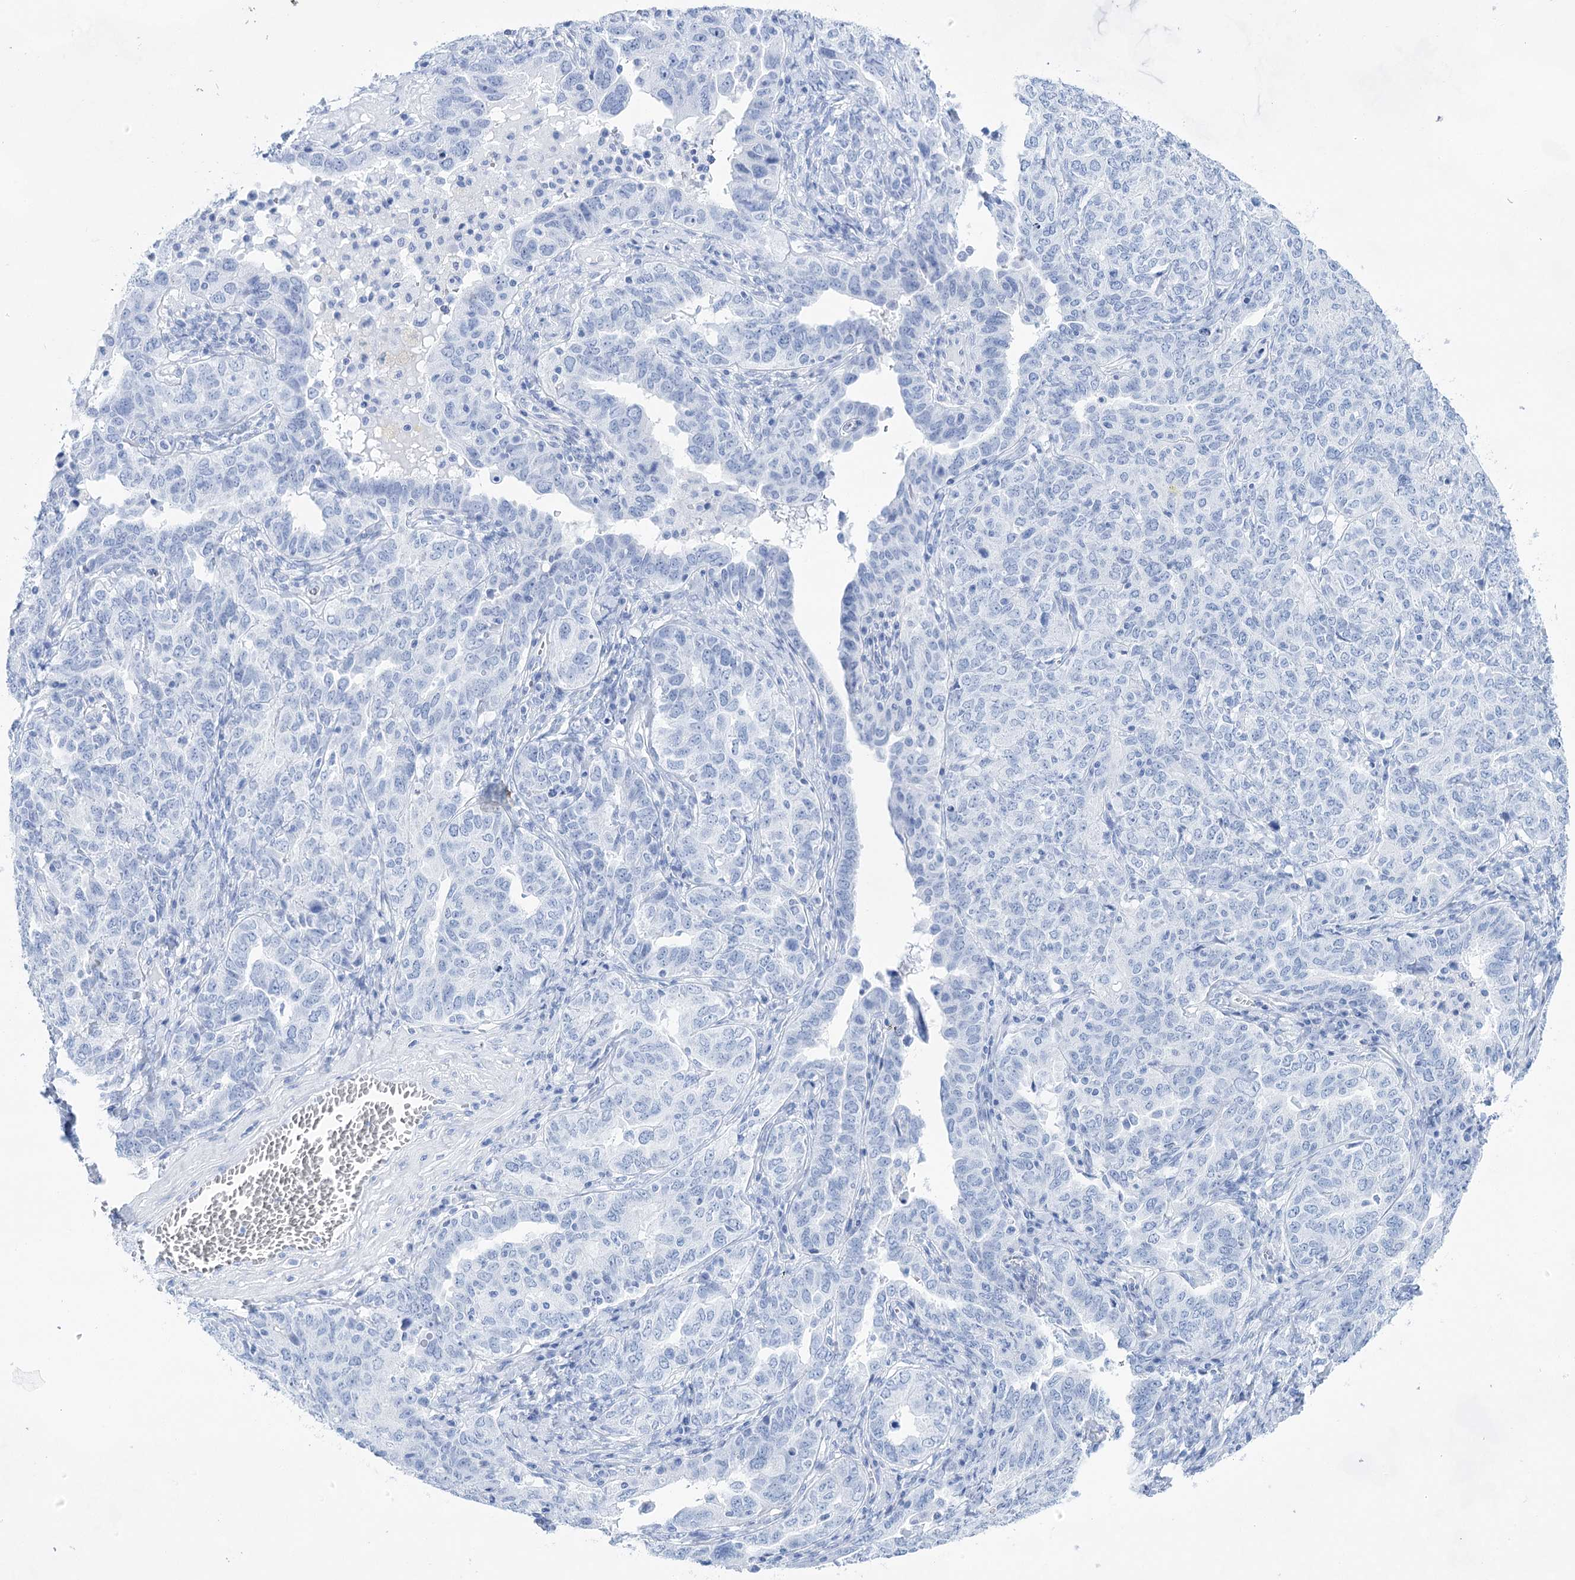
{"staining": {"intensity": "negative", "quantity": "none", "location": "none"}, "tissue": "ovarian cancer", "cell_type": "Tumor cells", "image_type": "cancer", "snomed": [{"axis": "morphology", "description": "Carcinoma, endometroid"}, {"axis": "topography", "description": "Ovary"}], "caption": "DAB (3,3'-diaminobenzidine) immunohistochemical staining of endometroid carcinoma (ovarian) displays no significant positivity in tumor cells.", "gene": "LALBA", "patient": {"sex": "female", "age": 62}}